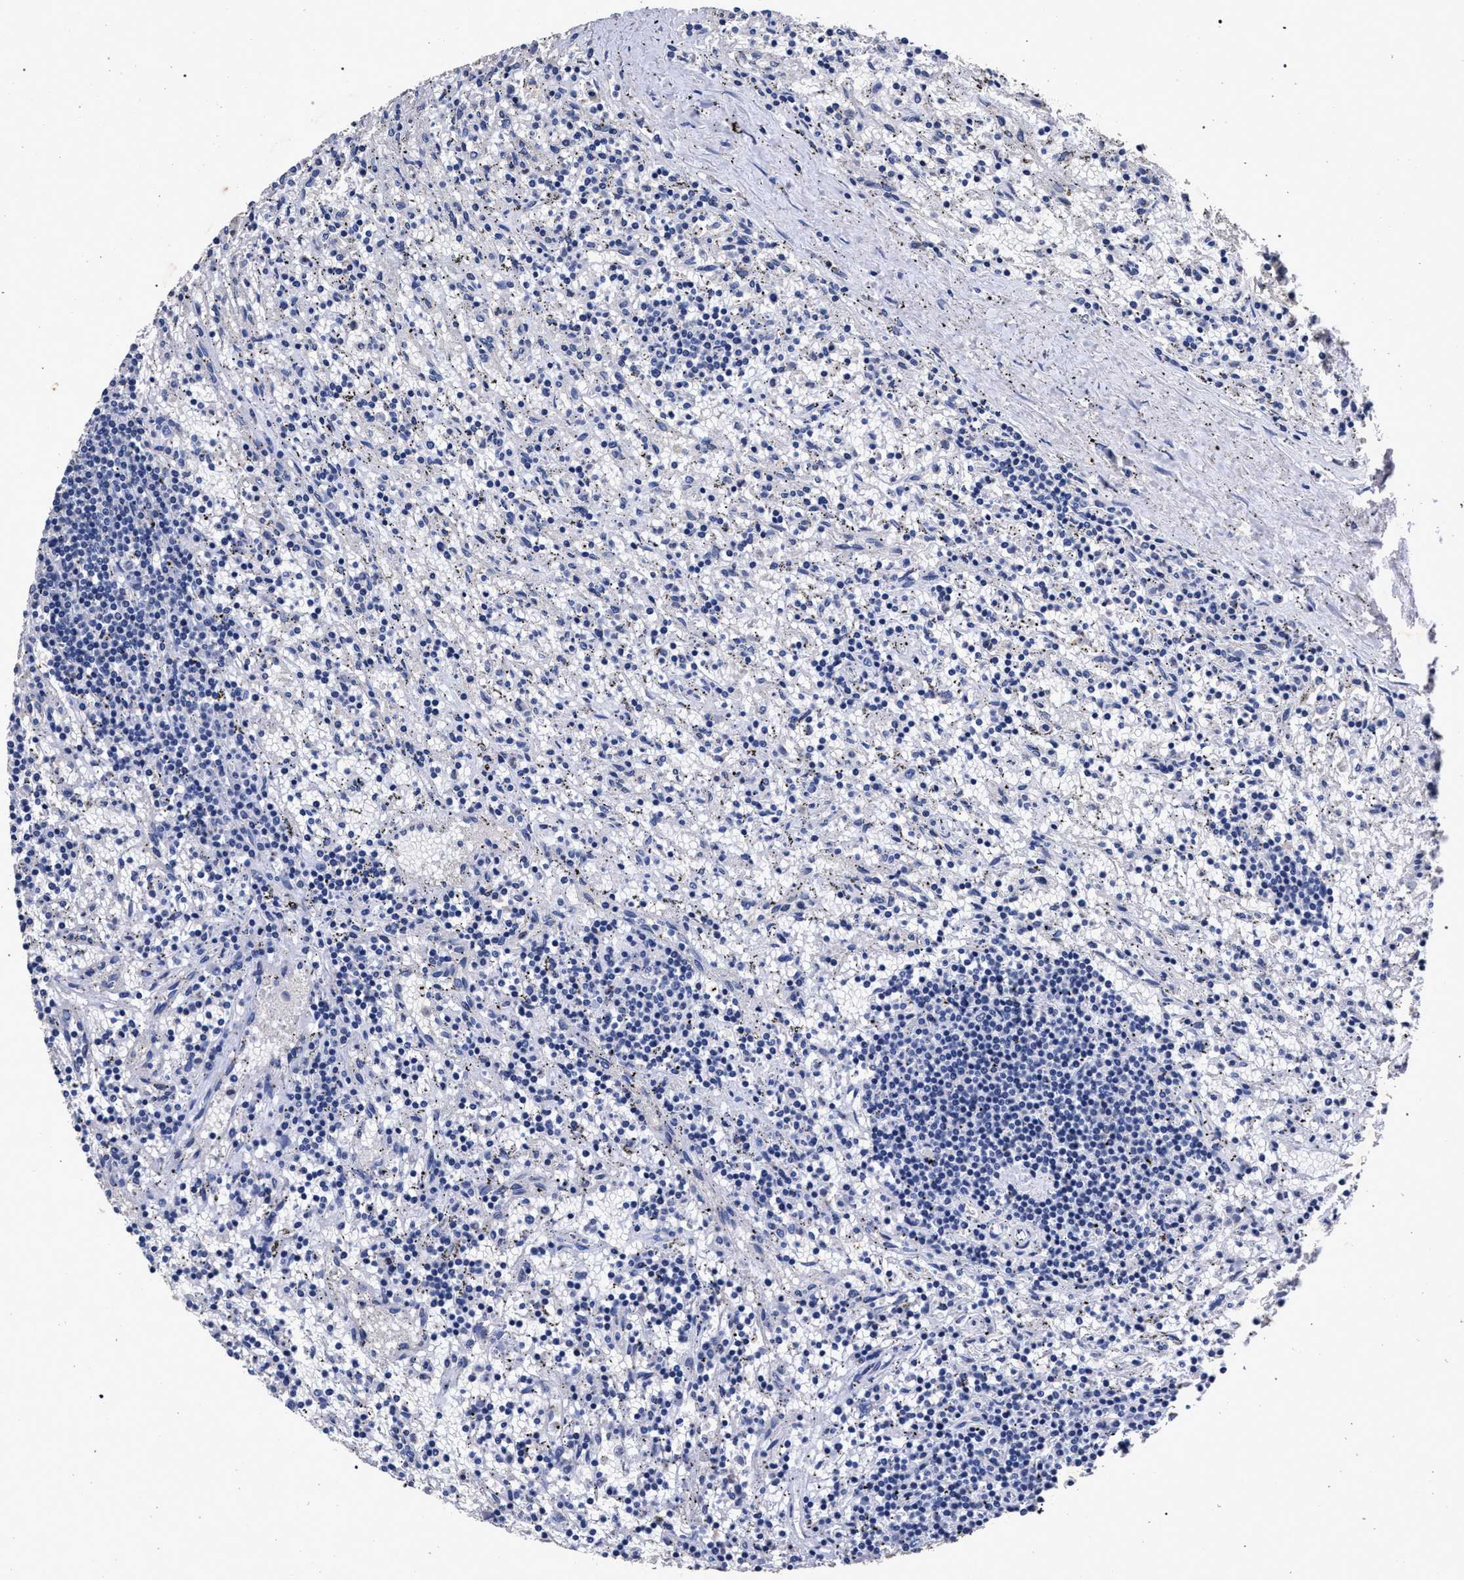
{"staining": {"intensity": "negative", "quantity": "none", "location": "none"}, "tissue": "lymphoma", "cell_type": "Tumor cells", "image_type": "cancer", "snomed": [{"axis": "morphology", "description": "Malignant lymphoma, non-Hodgkin's type, Low grade"}, {"axis": "topography", "description": "Spleen"}], "caption": "Lymphoma stained for a protein using immunohistochemistry reveals no staining tumor cells.", "gene": "ATP1A2", "patient": {"sex": "male", "age": 76}}